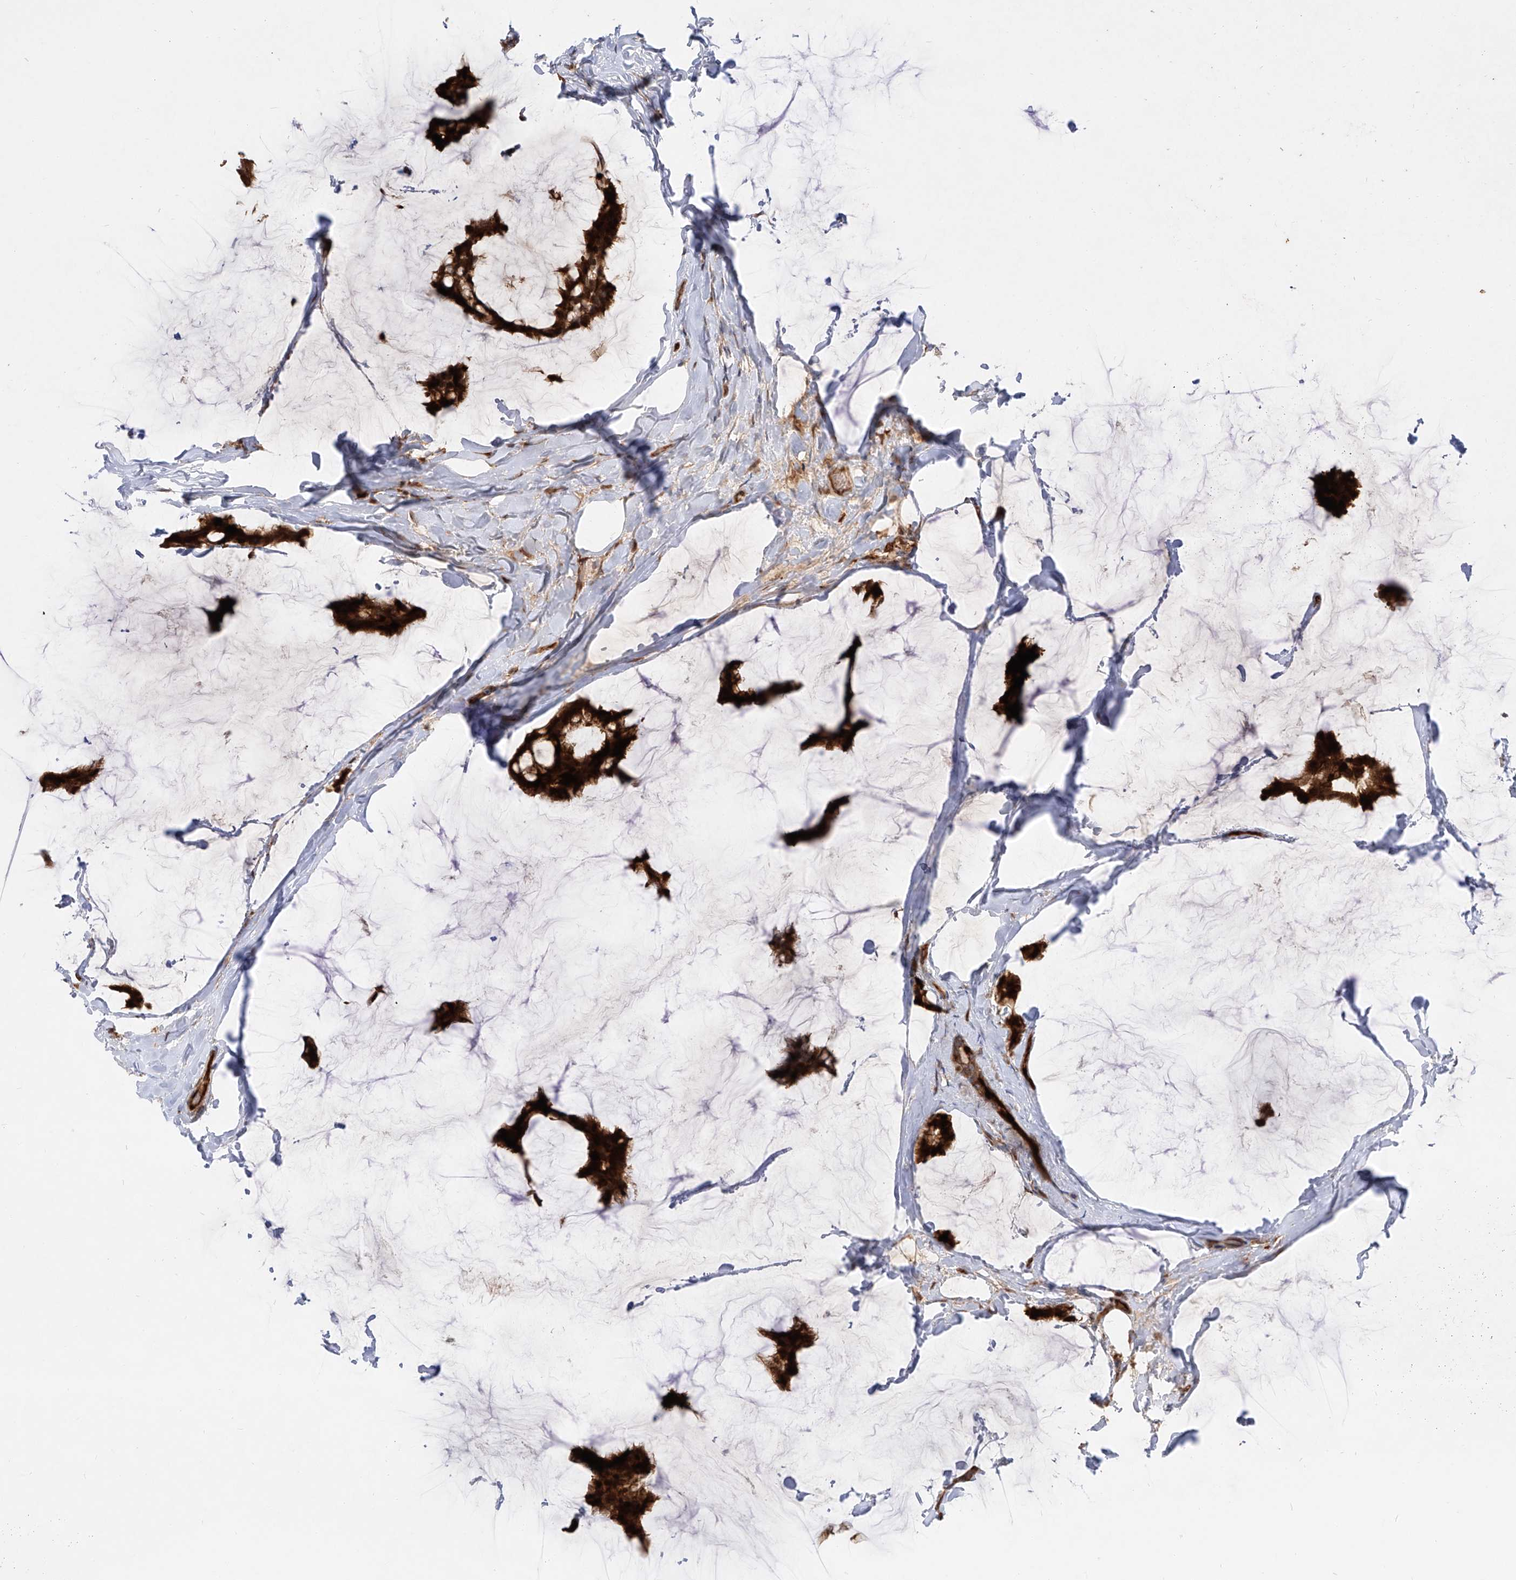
{"staining": {"intensity": "strong", "quantity": ">75%", "location": "cytoplasmic/membranous"}, "tissue": "breast cancer", "cell_type": "Tumor cells", "image_type": "cancer", "snomed": [{"axis": "morphology", "description": "Duct carcinoma"}, {"axis": "topography", "description": "Breast"}], "caption": "Immunohistochemical staining of breast invasive ductal carcinoma demonstrates high levels of strong cytoplasmic/membranous protein positivity in approximately >75% of tumor cells.", "gene": "KYNU", "patient": {"sex": "female", "age": 93}}